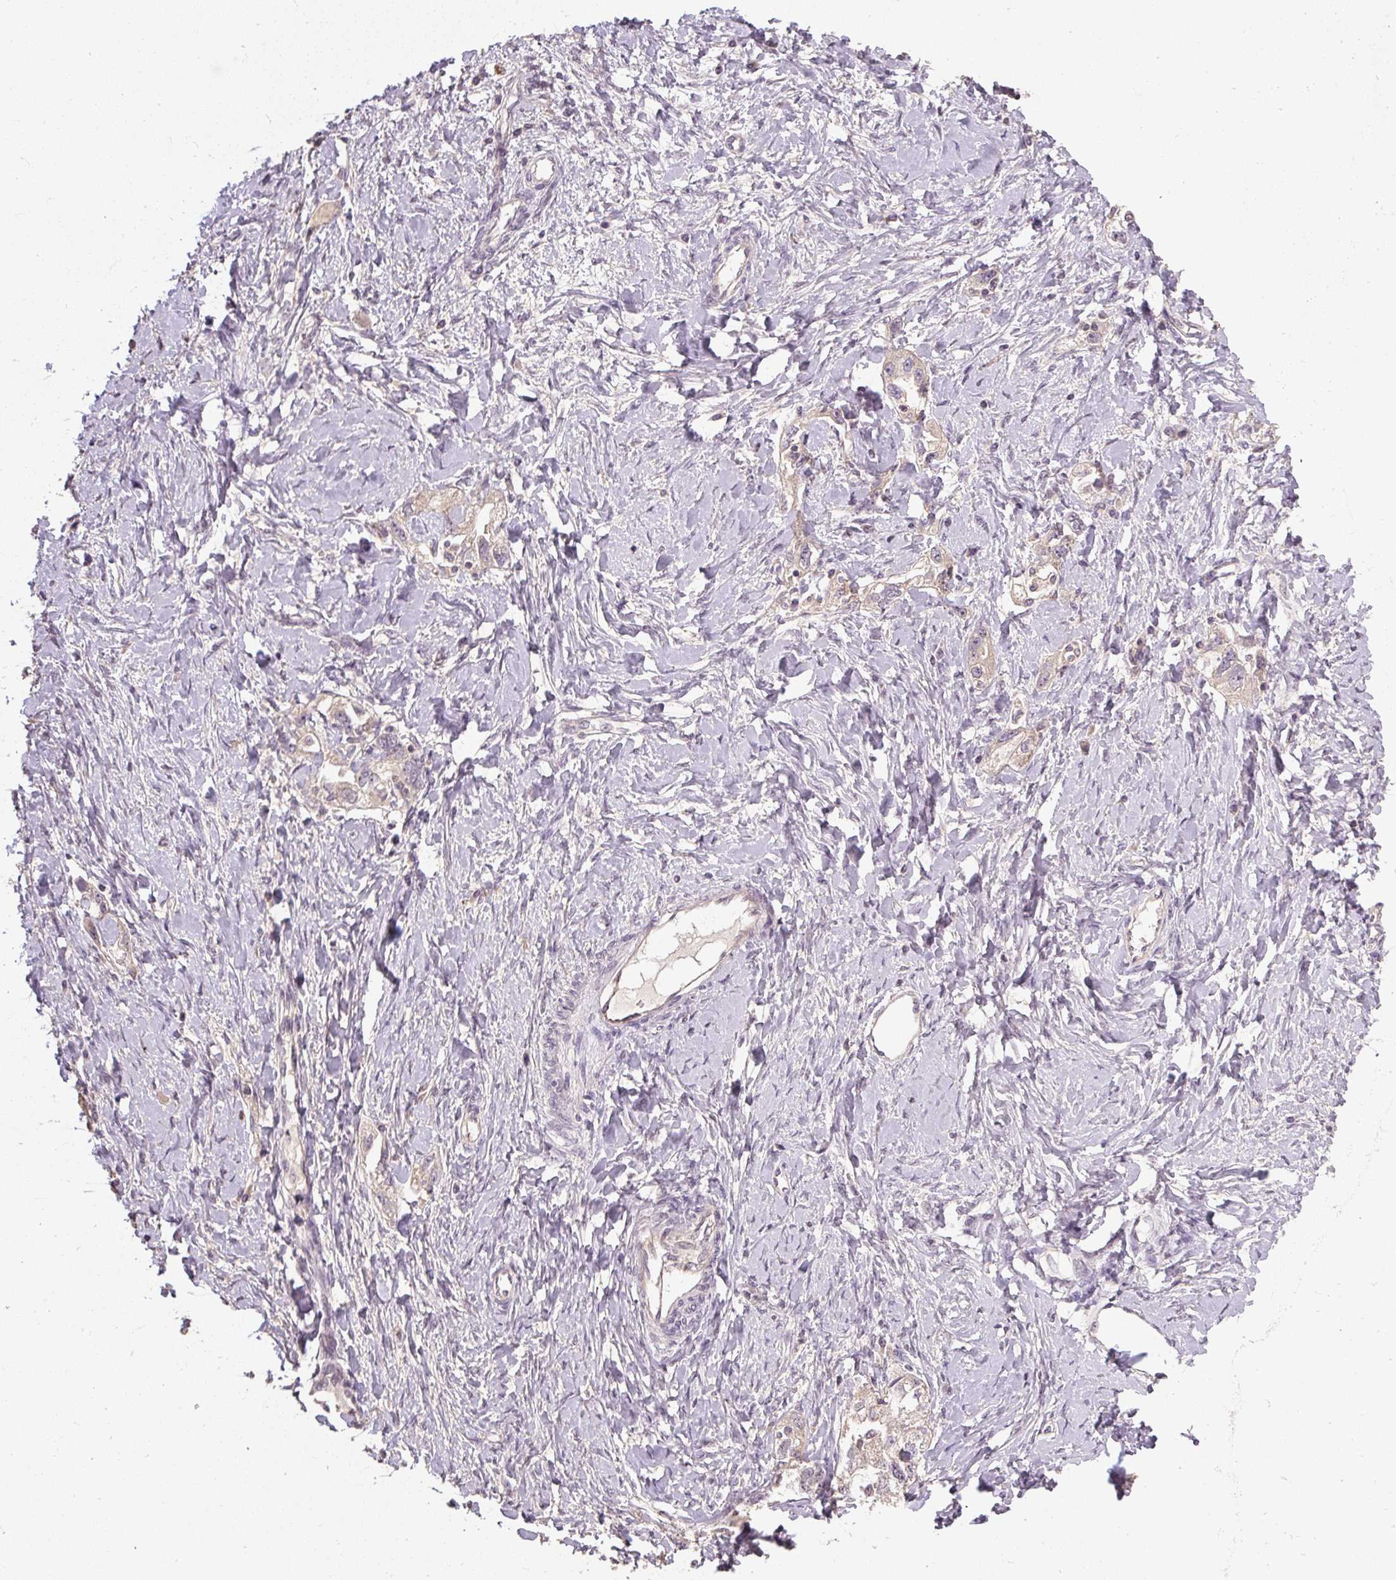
{"staining": {"intensity": "negative", "quantity": "none", "location": "none"}, "tissue": "ovarian cancer", "cell_type": "Tumor cells", "image_type": "cancer", "snomed": [{"axis": "morphology", "description": "Carcinoma, NOS"}, {"axis": "morphology", "description": "Cystadenocarcinoma, serous, NOS"}, {"axis": "topography", "description": "Ovary"}], "caption": "There is no significant positivity in tumor cells of ovarian cancer (serous cystadenocarcinoma). (Immunohistochemistry, brightfield microscopy, high magnification).", "gene": "CFAP65", "patient": {"sex": "female", "age": 69}}